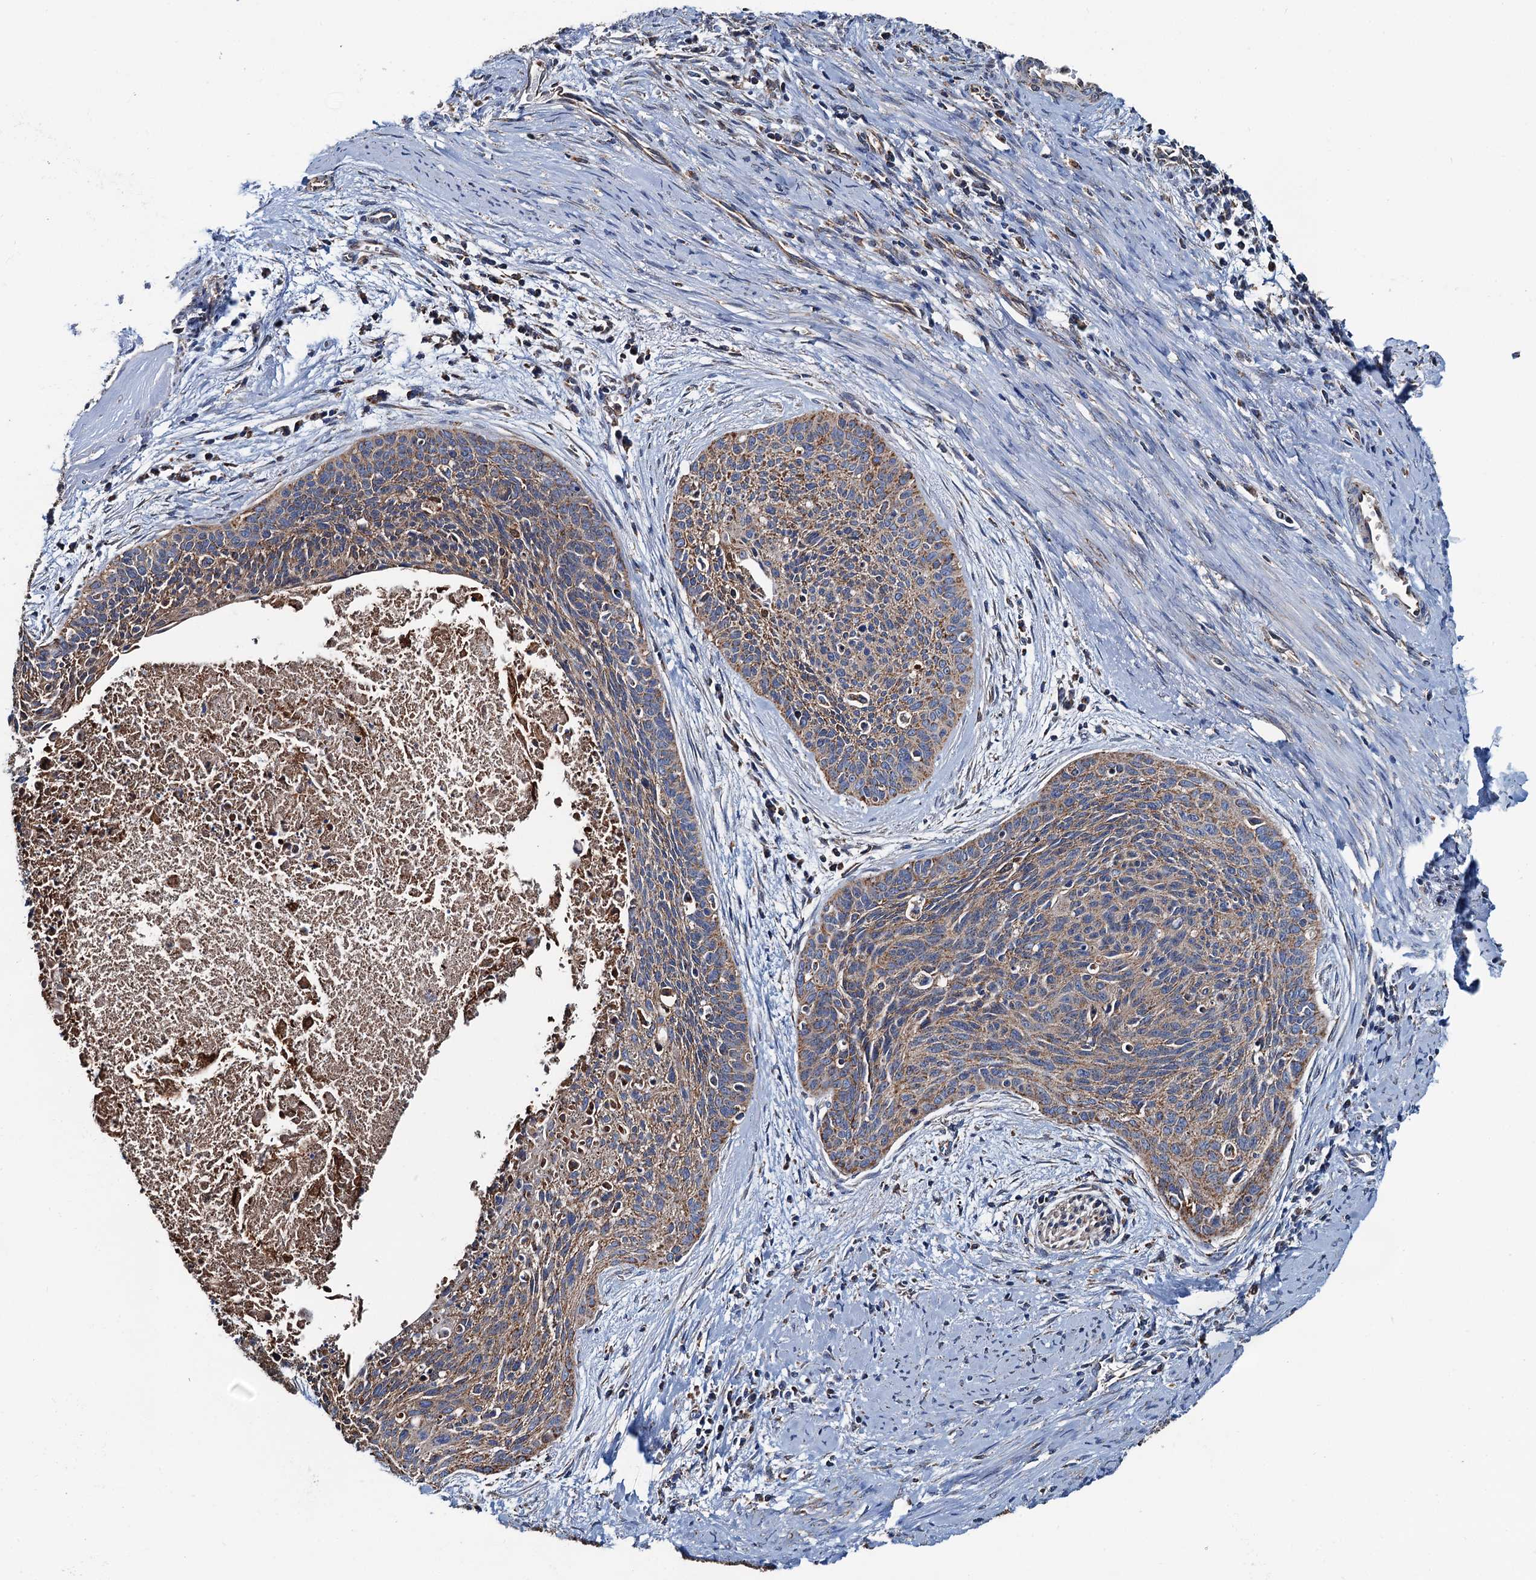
{"staining": {"intensity": "moderate", "quantity": ">75%", "location": "cytoplasmic/membranous"}, "tissue": "cervical cancer", "cell_type": "Tumor cells", "image_type": "cancer", "snomed": [{"axis": "morphology", "description": "Squamous cell carcinoma, NOS"}, {"axis": "topography", "description": "Cervix"}], "caption": "This is an image of immunohistochemistry (IHC) staining of cervical cancer, which shows moderate expression in the cytoplasmic/membranous of tumor cells.", "gene": "AAGAB", "patient": {"sex": "female", "age": 55}}